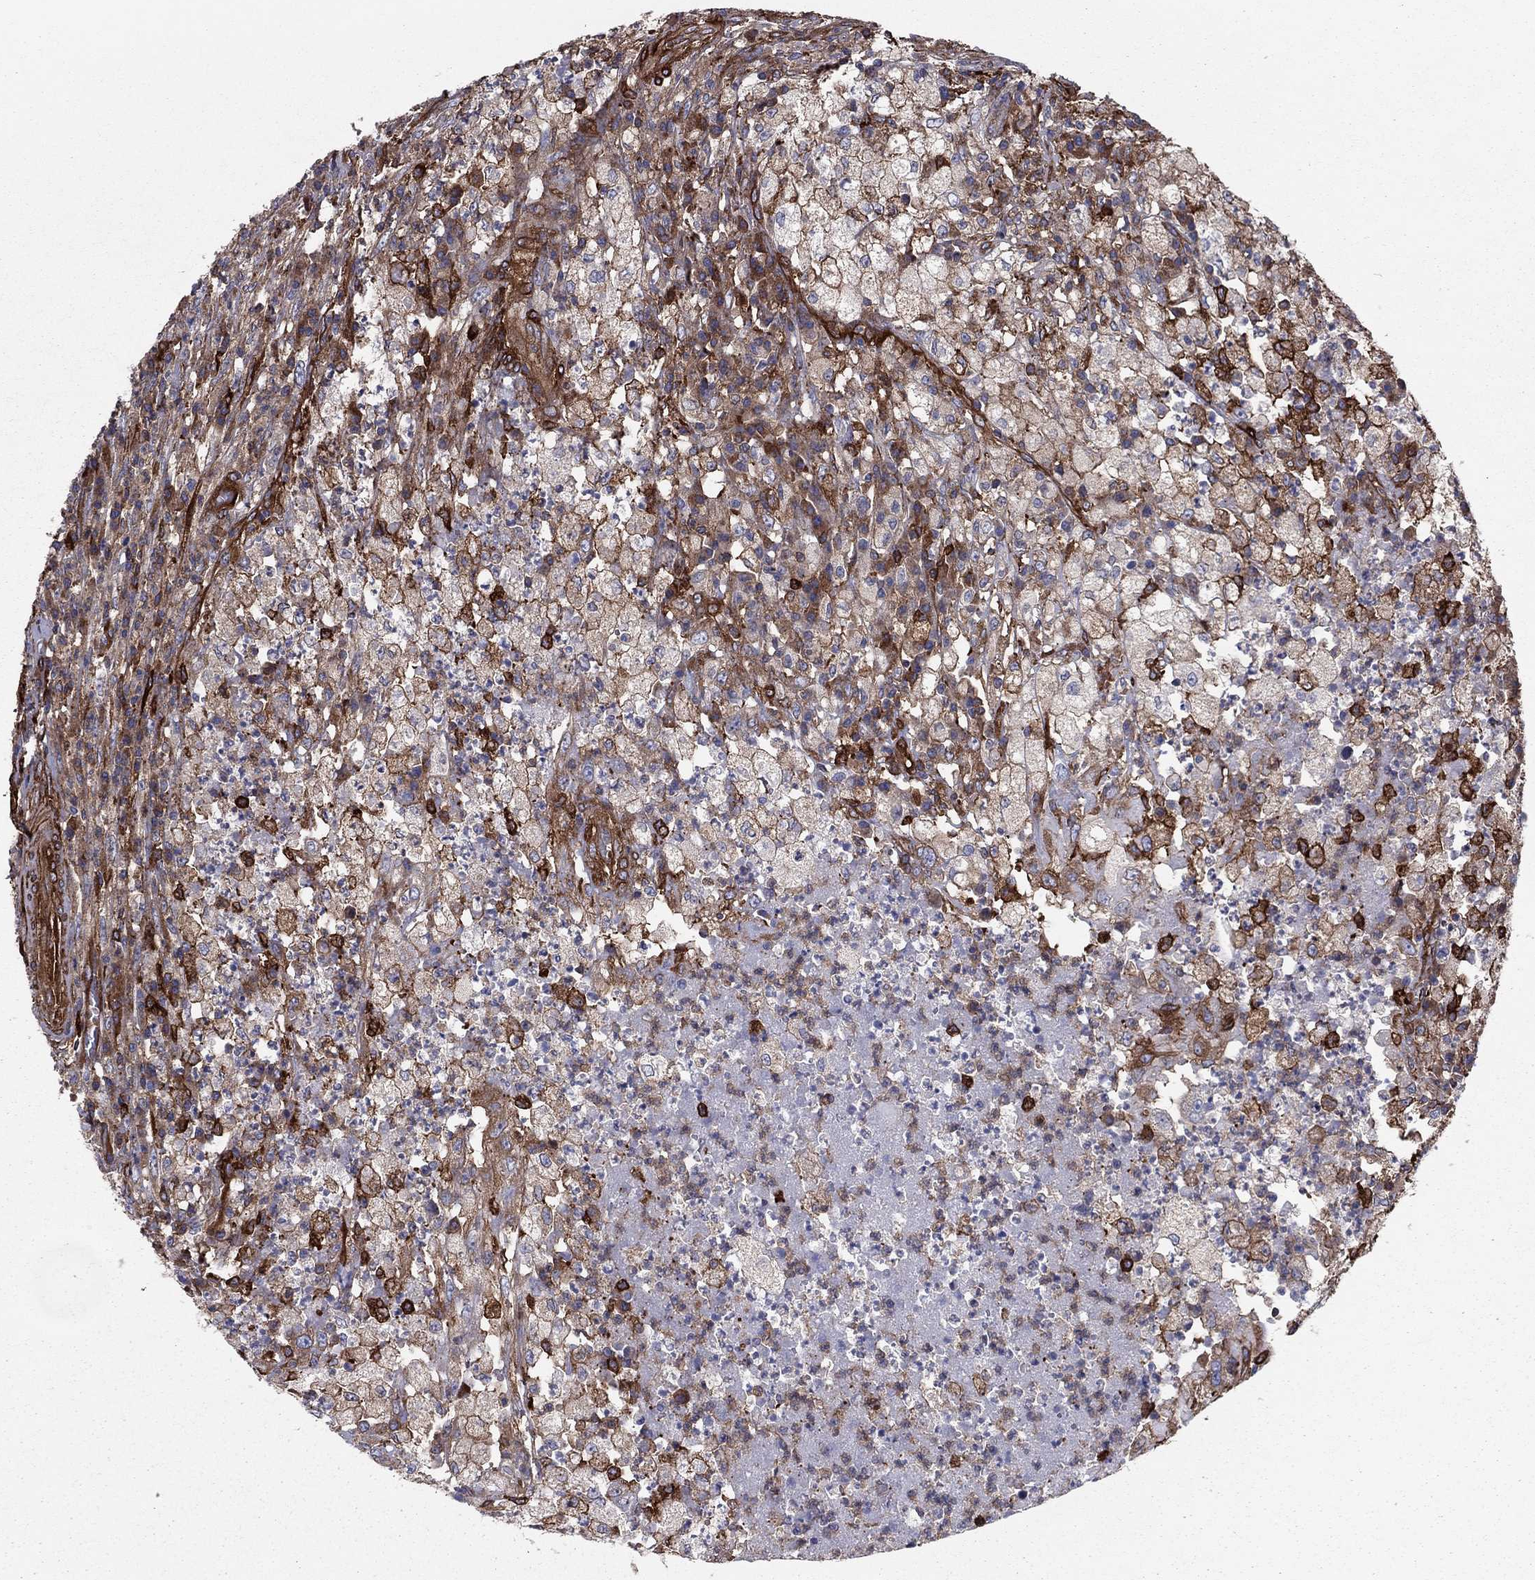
{"staining": {"intensity": "moderate", "quantity": "<25%", "location": "cytoplasmic/membranous"}, "tissue": "testis cancer", "cell_type": "Tumor cells", "image_type": "cancer", "snomed": [{"axis": "morphology", "description": "Necrosis, NOS"}, {"axis": "morphology", "description": "Carcinoma, Embryonal, NOS"}, {"axis": "topography", "description": "Testis"}], "caption": "Testis cancer stained with a protein marker displays moderate staining in tumor cells.", "gene": "EHBP1L1", "patient": {"sex": "male", "age": 19}}